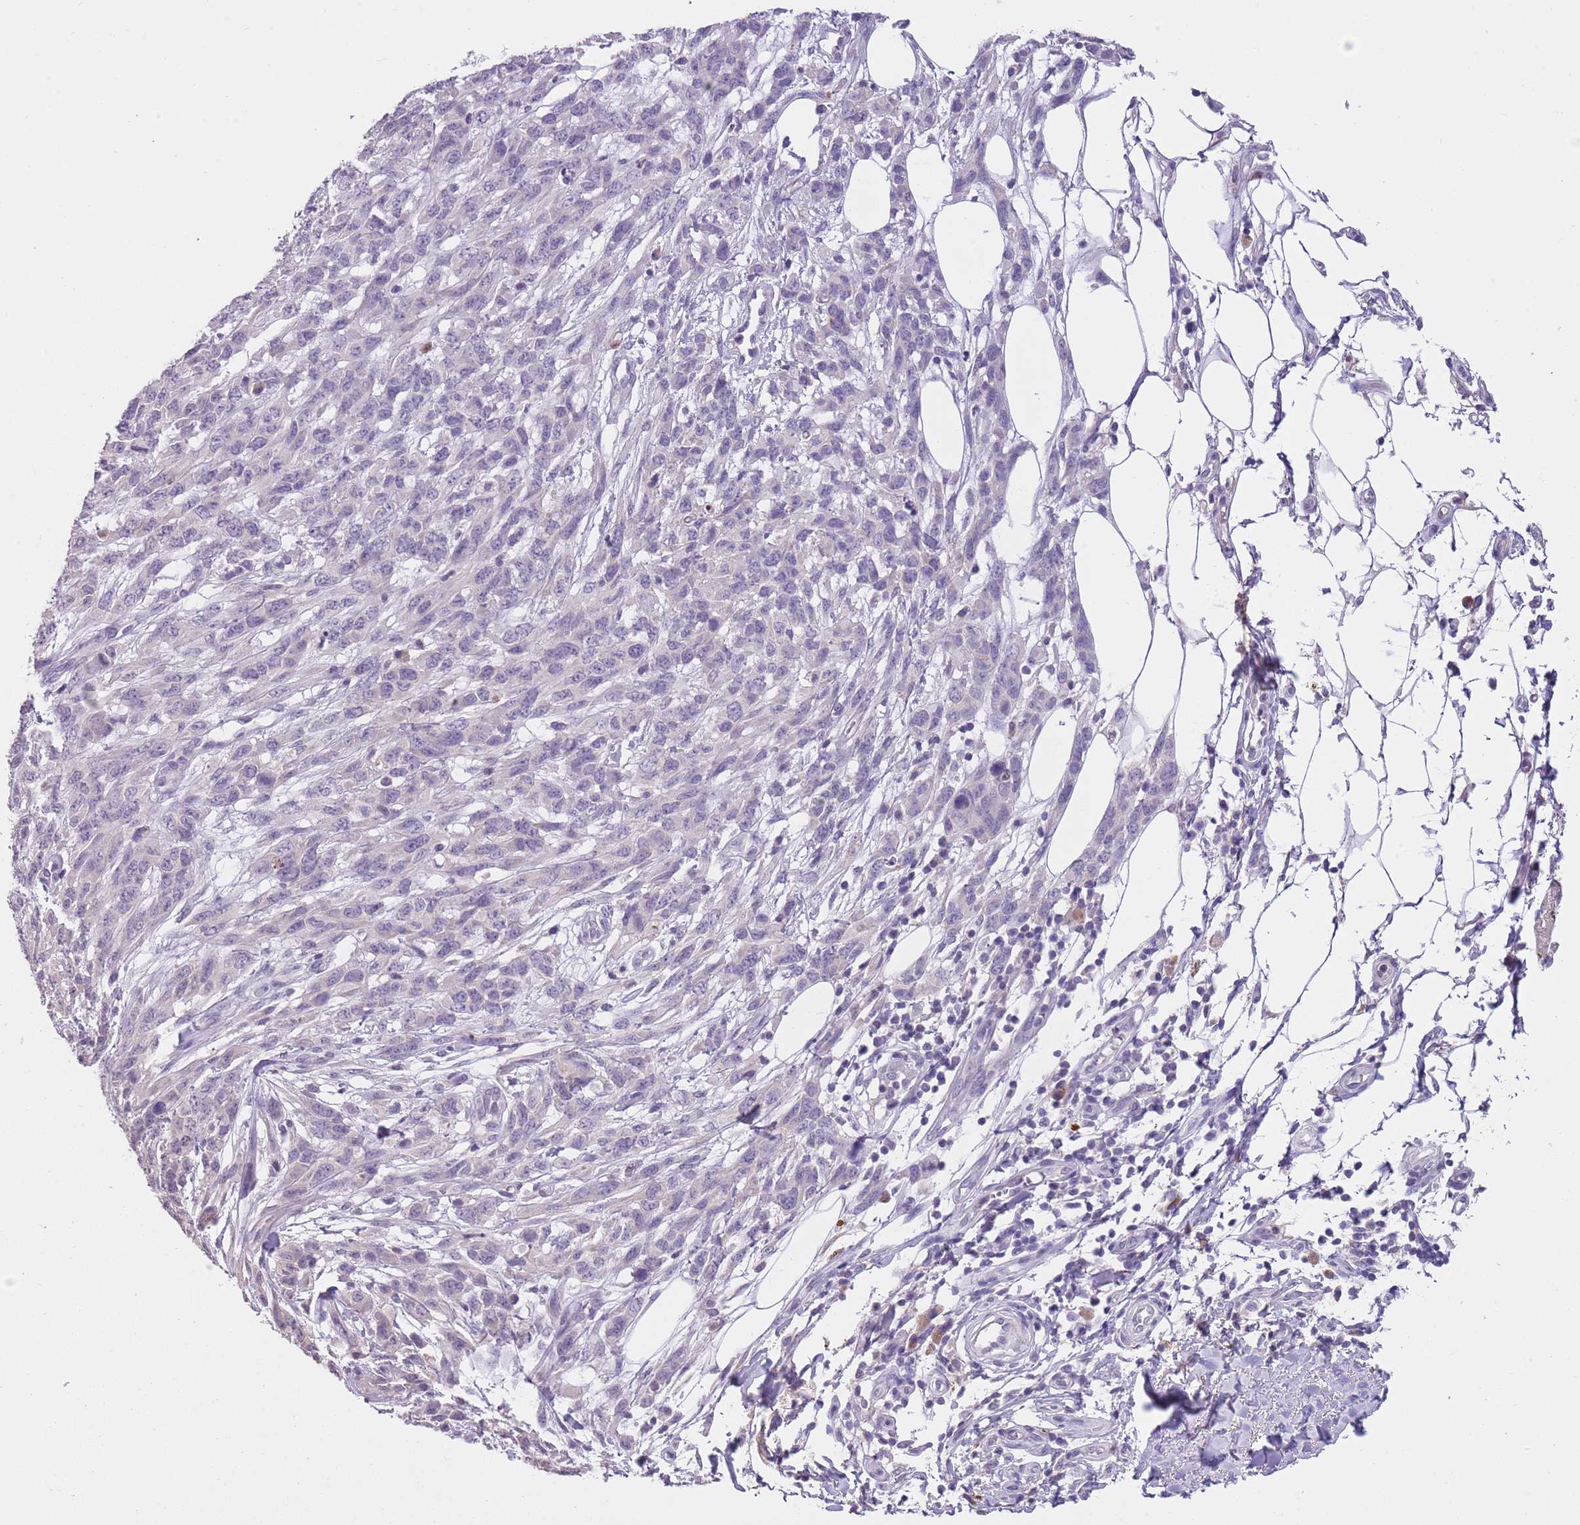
{"staining": {"intensity": "negative", "quantity": "none", "location": "none"}, "tissue": "melanoma", "cell_type": "Tumor cells", "image_type": "cancer", "snomed": [{"axis": "morphology", "description": "Normal morphology"}, {"axis": "morphology", "description": "Malignant melanoma, NOS"}, {"axis": "topography", "description": "Skin"}], "caption": "Tumor cells are negative for protein expression in human melanoma.", "gene": "SLC35E3", "patient": {"sex": "female", "age": 72}}